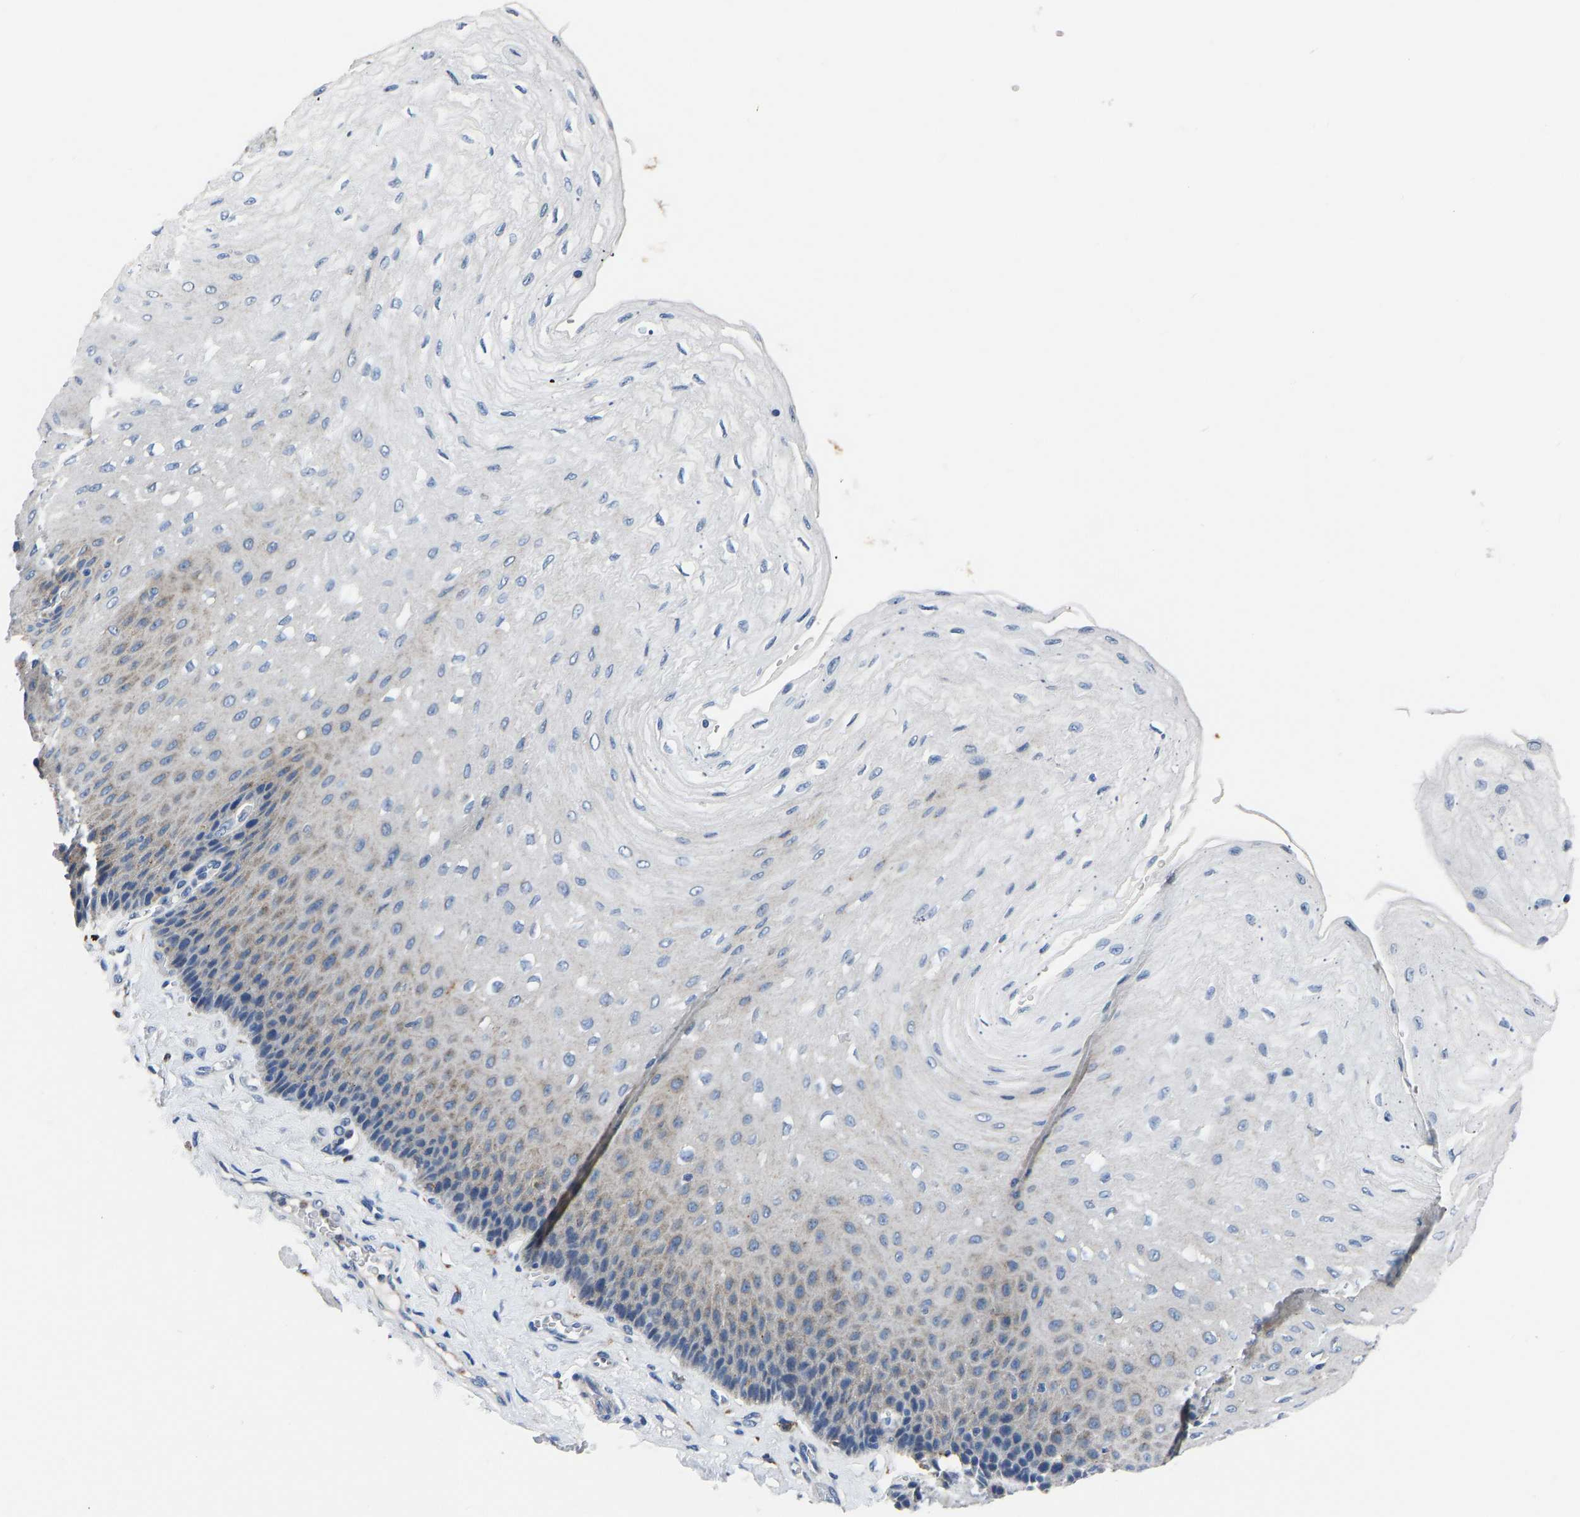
{"staining": {"intensity": "weak", "quantity": "<25%", "location": "cytoplasmic/membranous"}, "tissue": "esophagus", "cell_type": "Squamous epithelial cells", "image_type": "normal", "snomed": [{"axis": "morphology", "description": "Normal tissue, NOS"}, {"axis": "topography", "description": "Esophagus"}], "caption": "Immunohistochemical staining of unremarkable human esophagus reveals no significant expression in squamous epithelial cells. (DAB (3,3'-diaminobenzidine) IHC visualized using brightfield microscopy, high magnification).", "gene": "ATP6V1E1", "patient": {"sex": "female", "age": 72}}